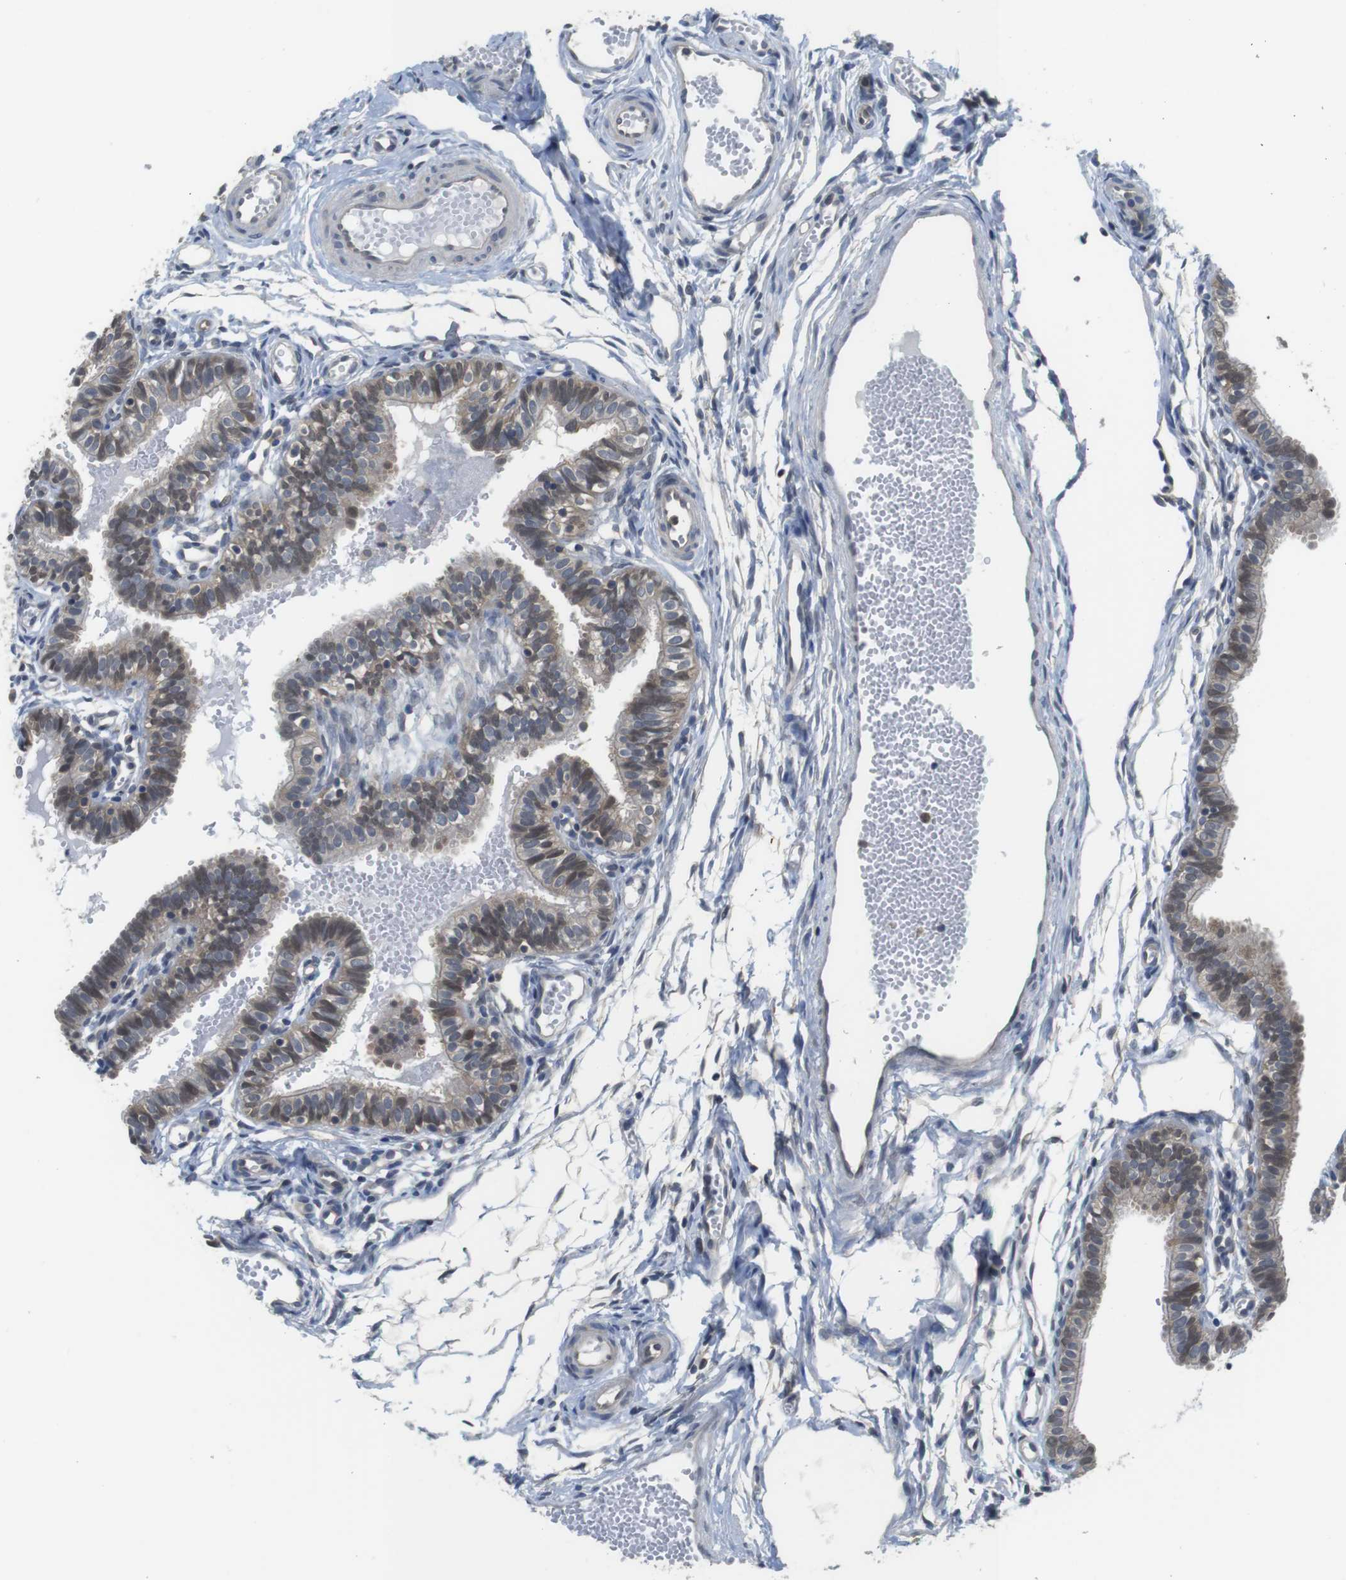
{"staining": {"intensity": "weak", "quantity": ">75%", "location": "cytoplasmic/membranous,nuclear"}, "tissue": "fallopian tube", "cell_type": "Glandular cells", "image_type": "normal", "snomed": [{"axis": "morphology", "description": "Normal tissue, NOS"}, {"axis": "topography", "description": "Fallopian tube"}, {"axis": "topography", "description": "Placenta"}], "caption": "Immunohistochemistry (IHC) staining of normal fallopian tube, which reveals low levels of weak cytoplasmic/membranous,nuclear staining in about >75% of glandular cells indicating weak cytoplasmic/membranous,nuclear protein expression. The staining was performed using DAB (3,3'-diaminobenzidine) (brown) for protein detection and nuclei were counterstained in hematoxylin (blue).", "gene": "FADD", "patient": {"sex": "female", "age": 34}}